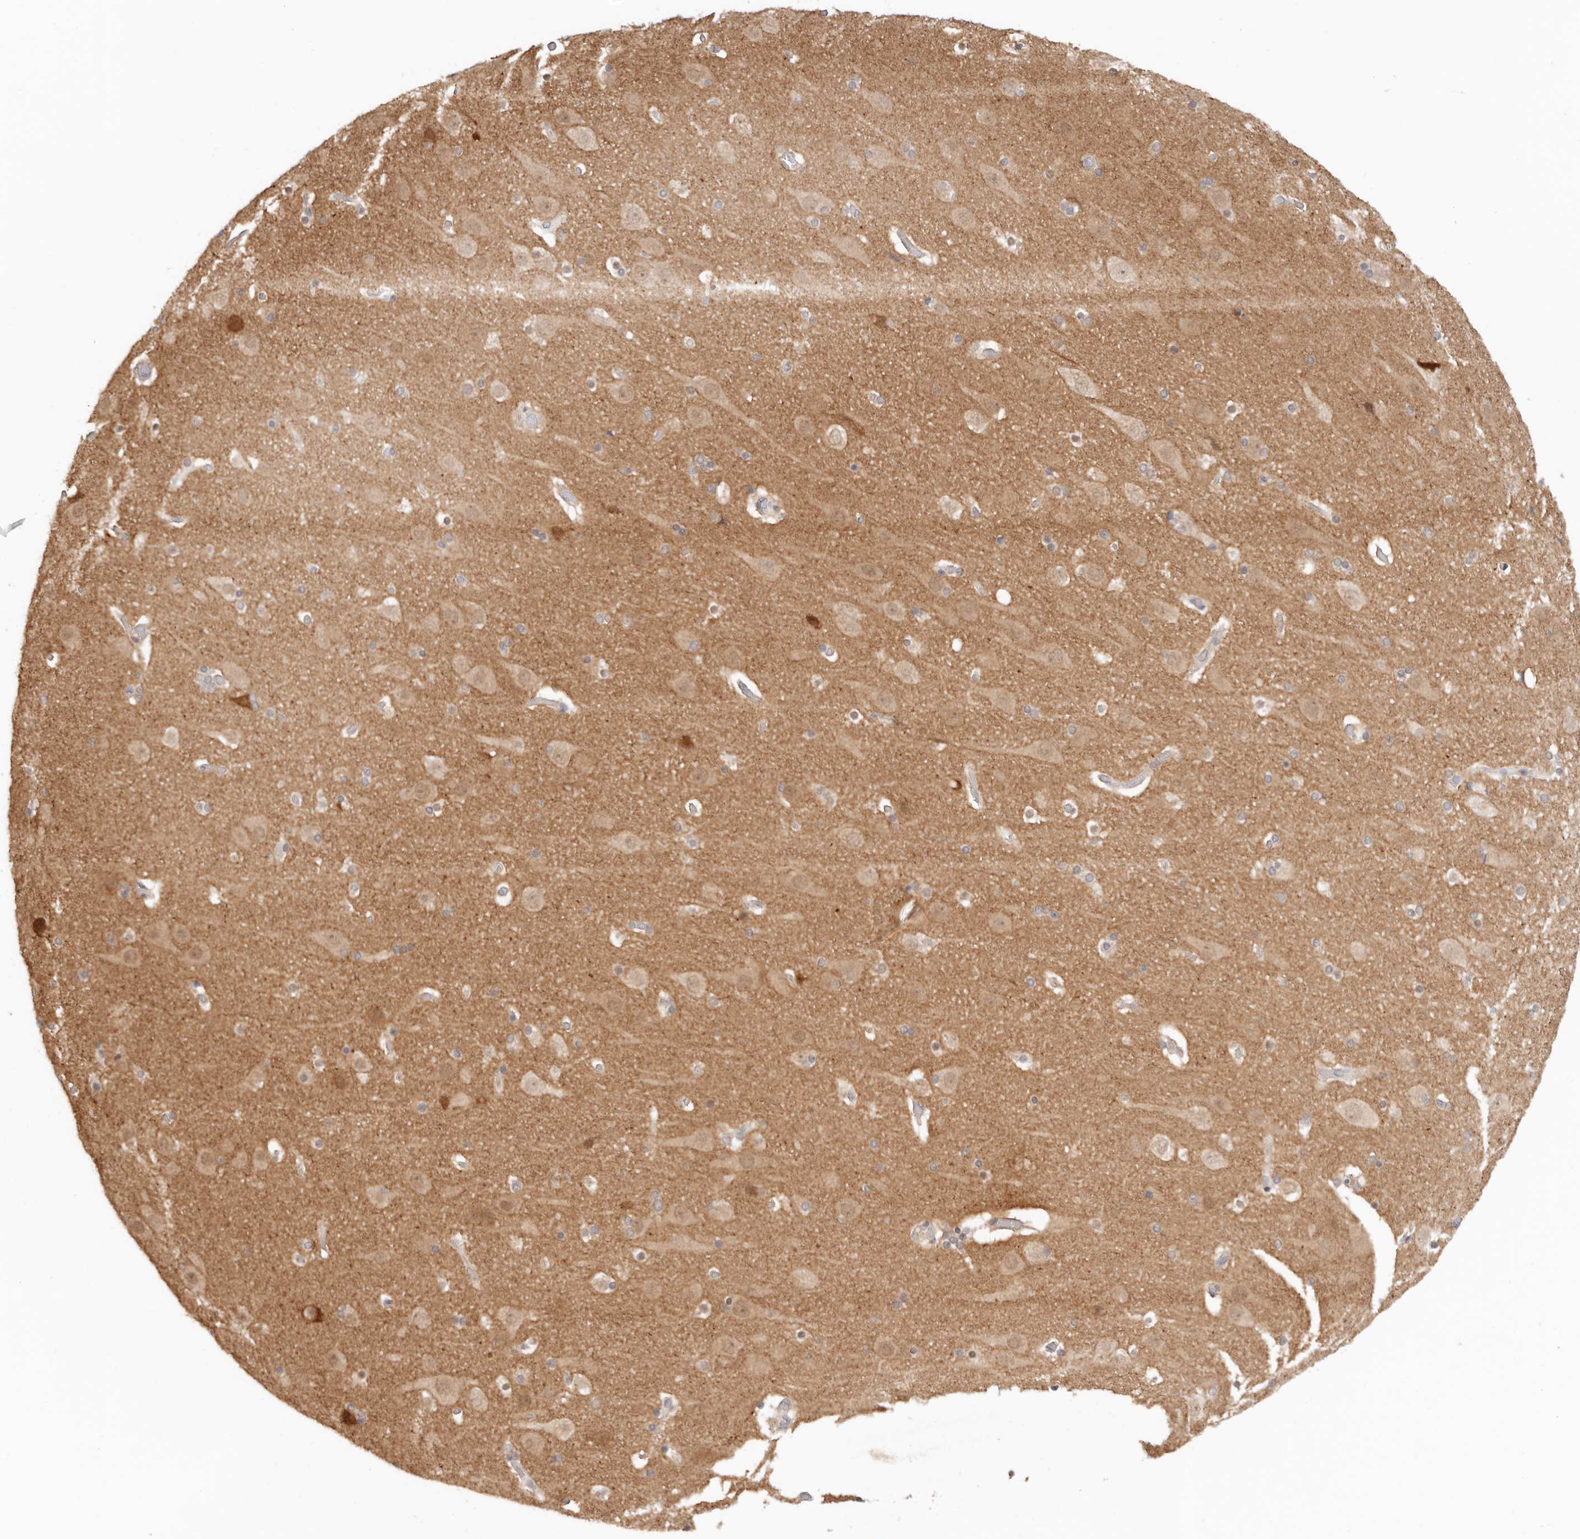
{"staining": {"intensity": "negative", "quantity": "none", "location": "none"}, "tissue": "cerebral cortex", "cell_type": "Endothelial cells", "image_type": "normal", "snomed": [{"axis": "morphology", "description": "Normal tissue, NOS"}, {"axis": "topography", "description": "Cerebral cortex"}], "caption": "Endothelial cells are negative for protein expression in unremarkable human cerebral cortex. (IHC, brightfield microscopy, high magnification).", "gene": "LARP7", "patient": {"sex": "male", "age": 57}}